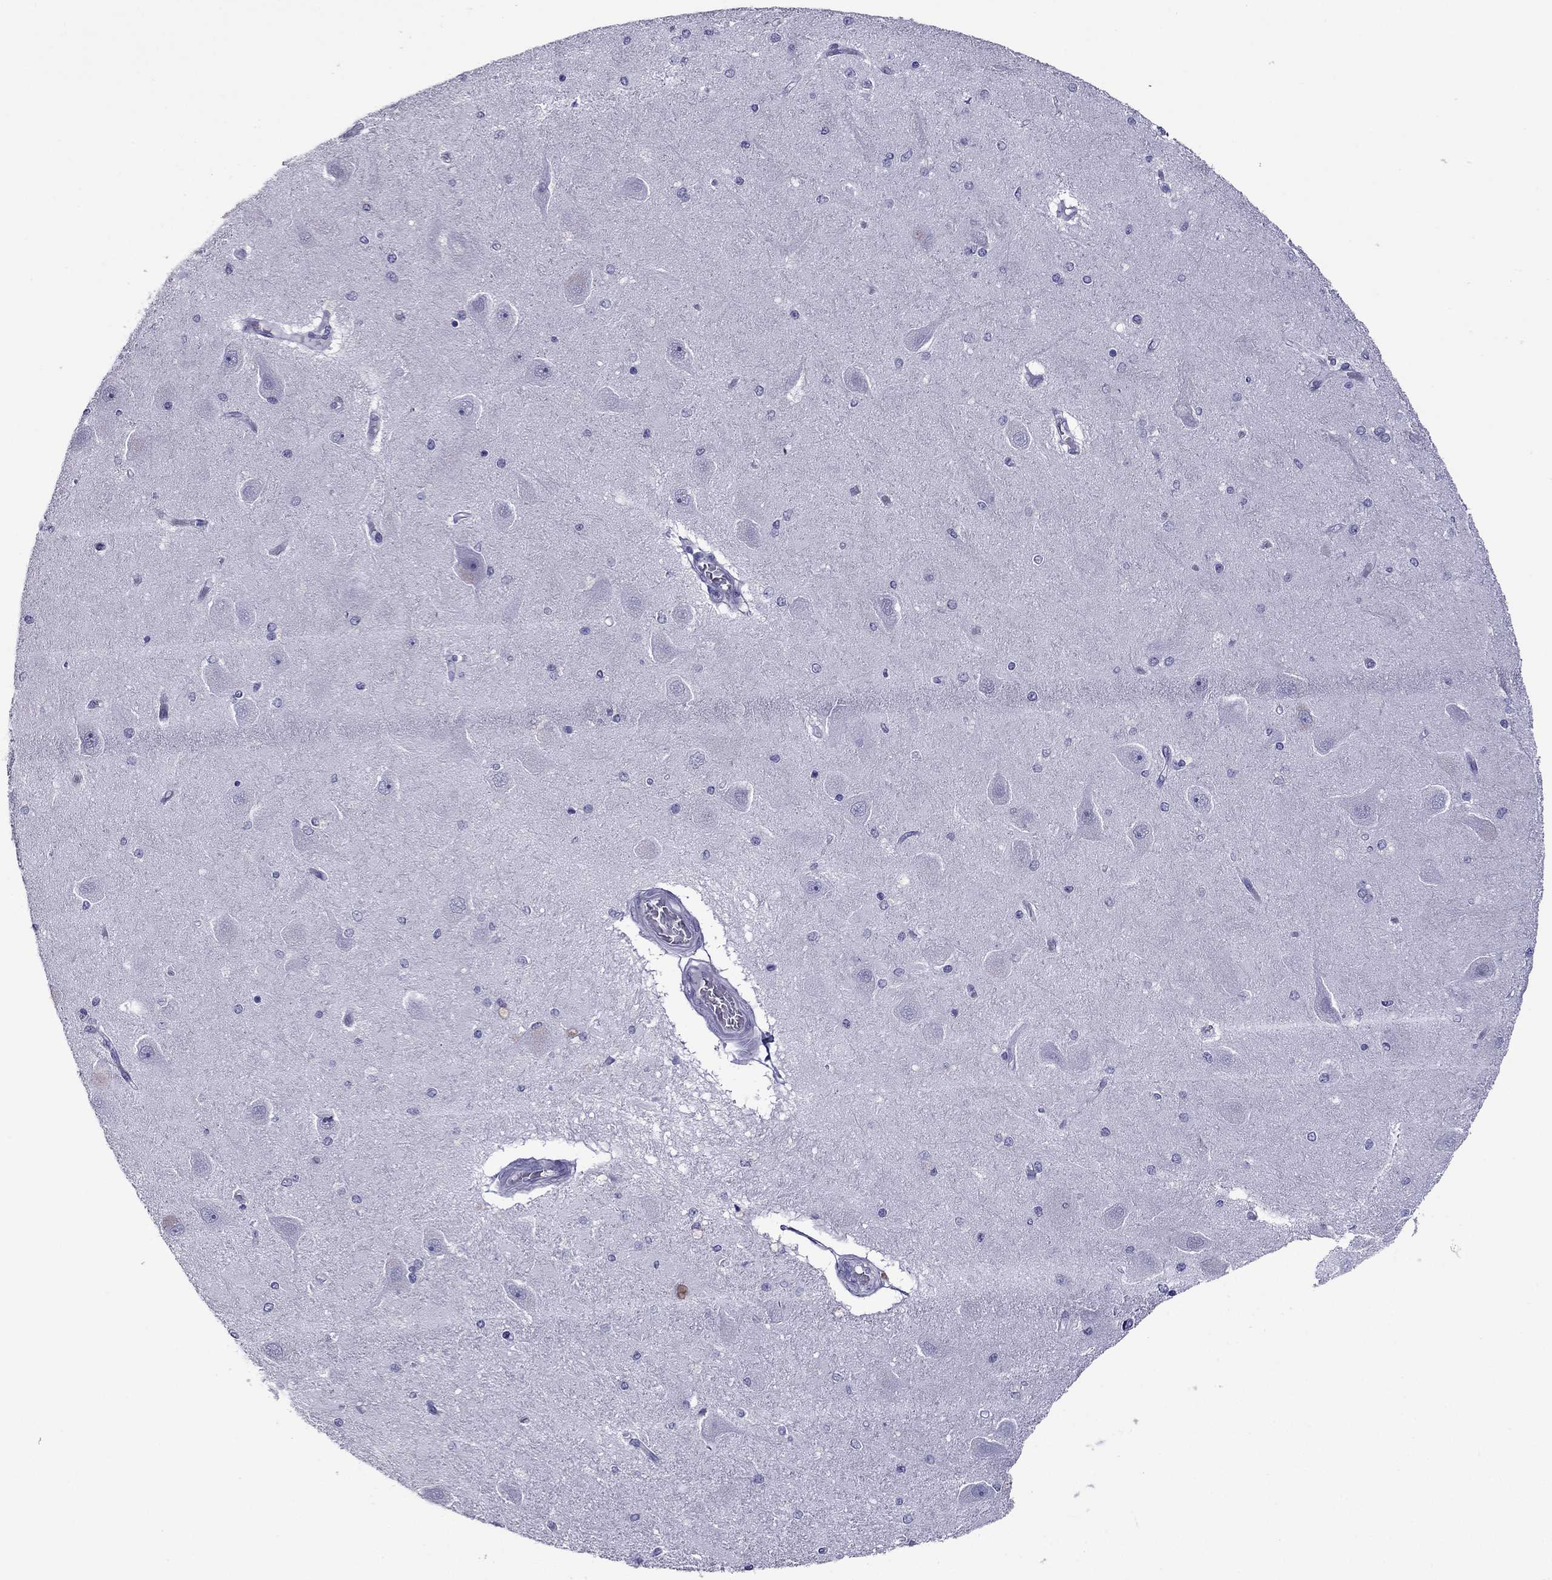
{"staining": {"intensity": "negative", "quantity": "none", "location": "none"}, "tissue": "hippocampus", "cell_type": "Glial cells", "image_type": "normal", "snomed": [{"axis": "morphology", "description": "Normal tissue, NOS"}, {"axis": "topography", "description": "Hippocampus"}], "caption": "This micrograph is of unremarkable hippocampus stained with immunohistochemistry (IHC) to label a protein in brown with the nuclei are counter-stained blue. There is no positivity in glial cells.", "gene": "MYLK3", "patient": {"sex": "female", "age": 54}}